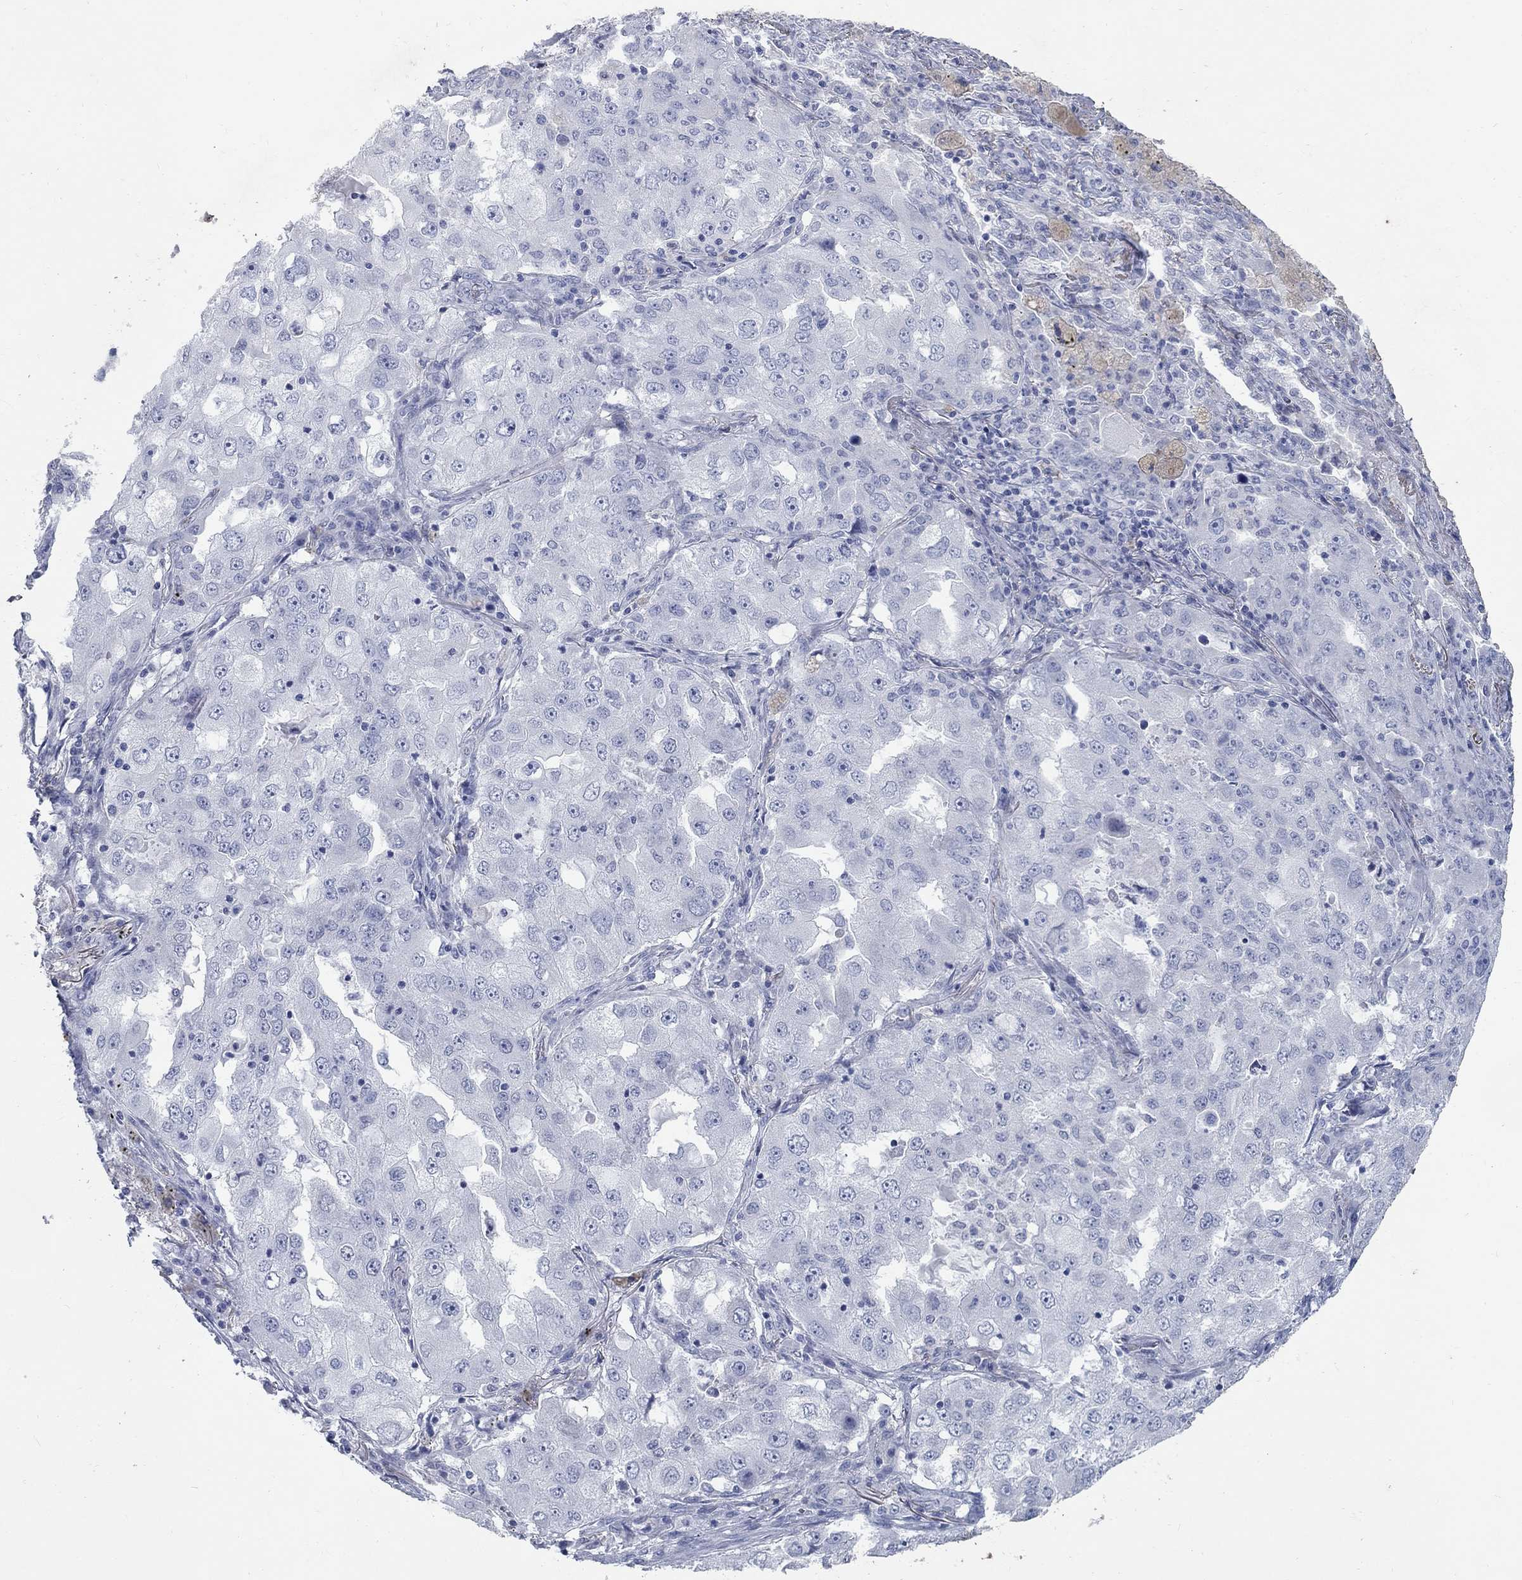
{"staining": {"intensity": "negative", "quantity": "none", "location": "none"}, "tissue": "lung cancer", "cell_type": "Tumor cells", "image_type": "cancer", "snomed": [{"axis": "morphology", "description": "Adenocarcinoma, NOS"}, {"axis": "topography", "description": "Lung"}], "caption": "Lung cancer was stained to show a protein in brown. There is no significant expression in tumor cells.", "gene": "RFTN2", "patient": {"sex": "female", "age": 61}}